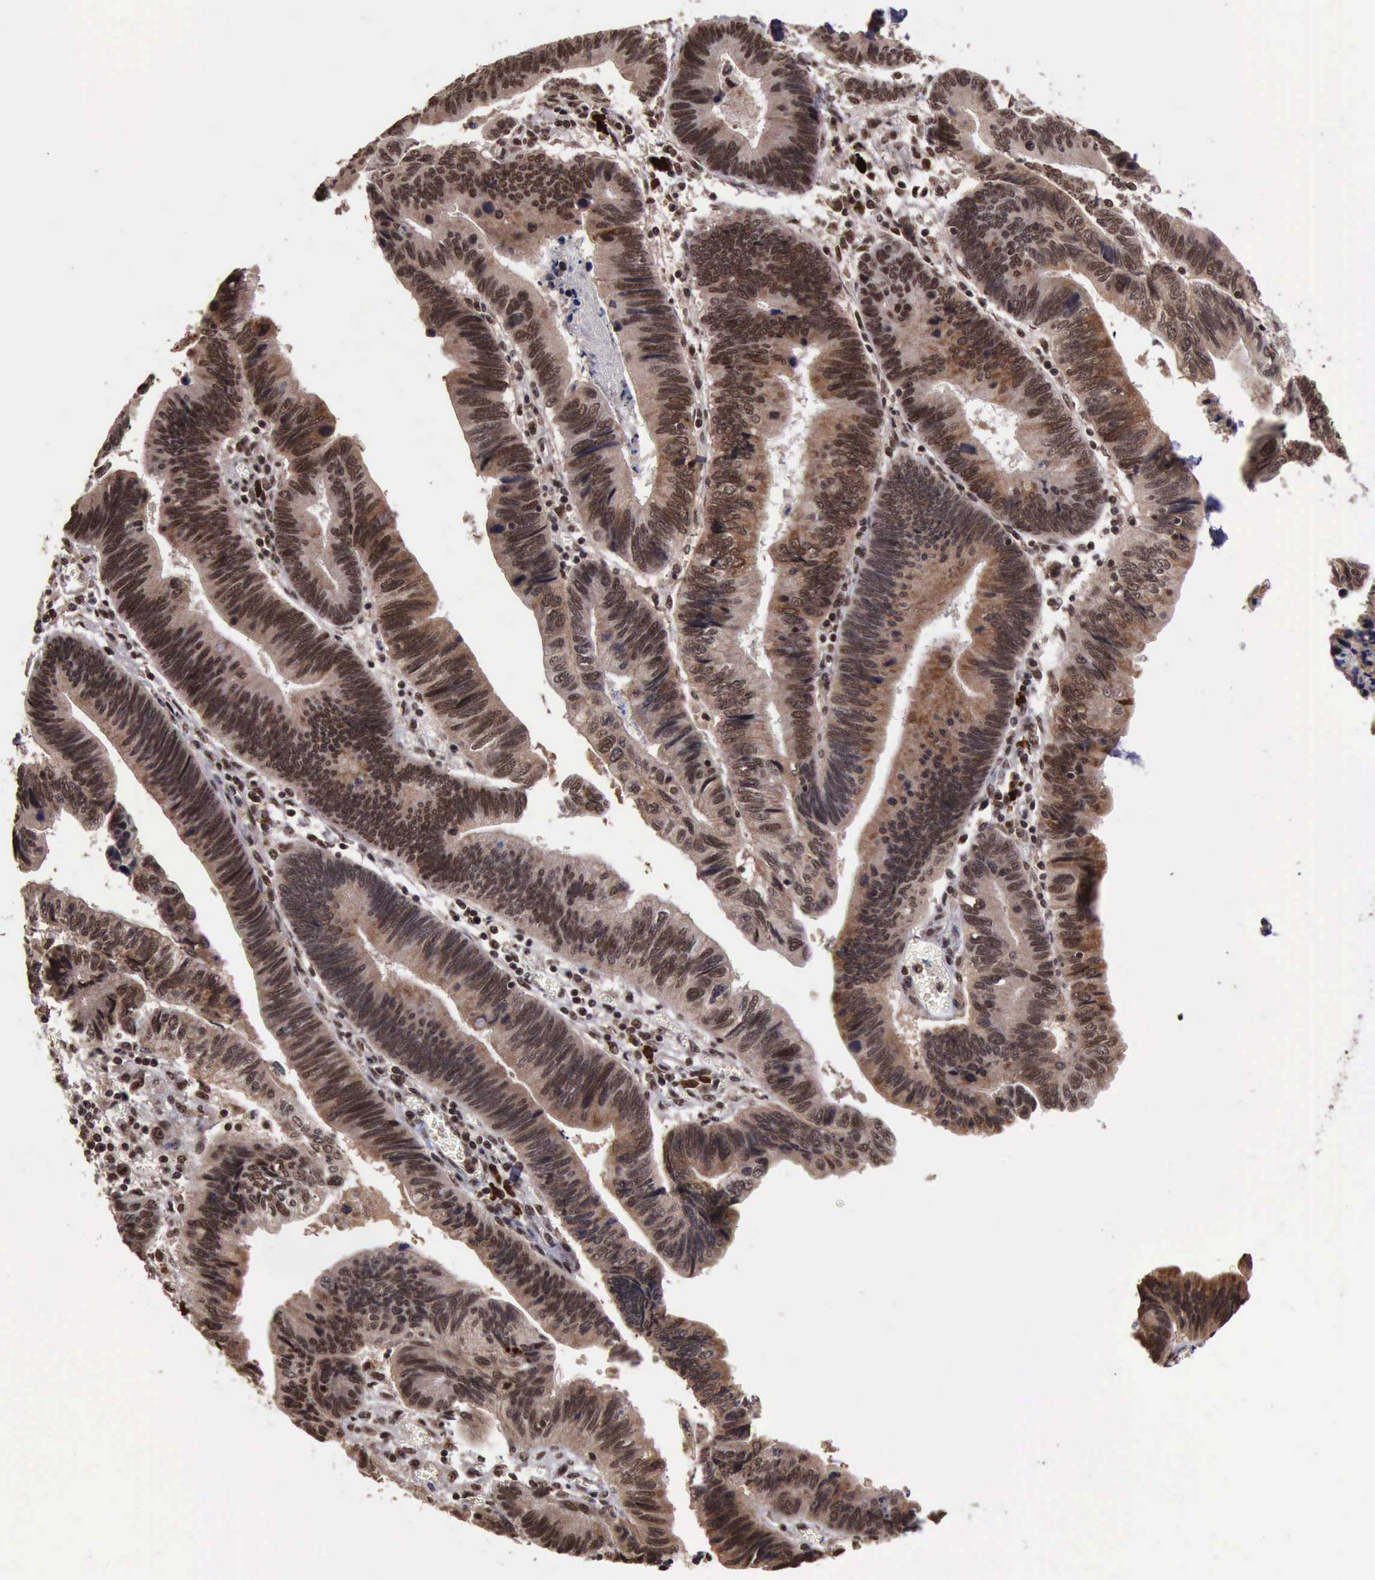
{"staining": {"intensity": "strong", "quantity": ">75%", "location": "nuclear"}, "tissue": "pancreatic cancer", "cell_type": "Tumor cells", "image_type": "cancer", "snomed": [{"axis": "morphology", "description": "Adenocarcinoma, NOS"}, {"axis": "topography", "description": "Pancreas"}], "caption": "Immunohistochemistry (DAB (3,3'-diaminobenzidine)) staining of pancreatic adenocarcinoma shows strong nuclear protein staining in approximately >75% of tumor cells.", "gene": "TRMT2A", "patient": {"sex": "female", "age": 70}}